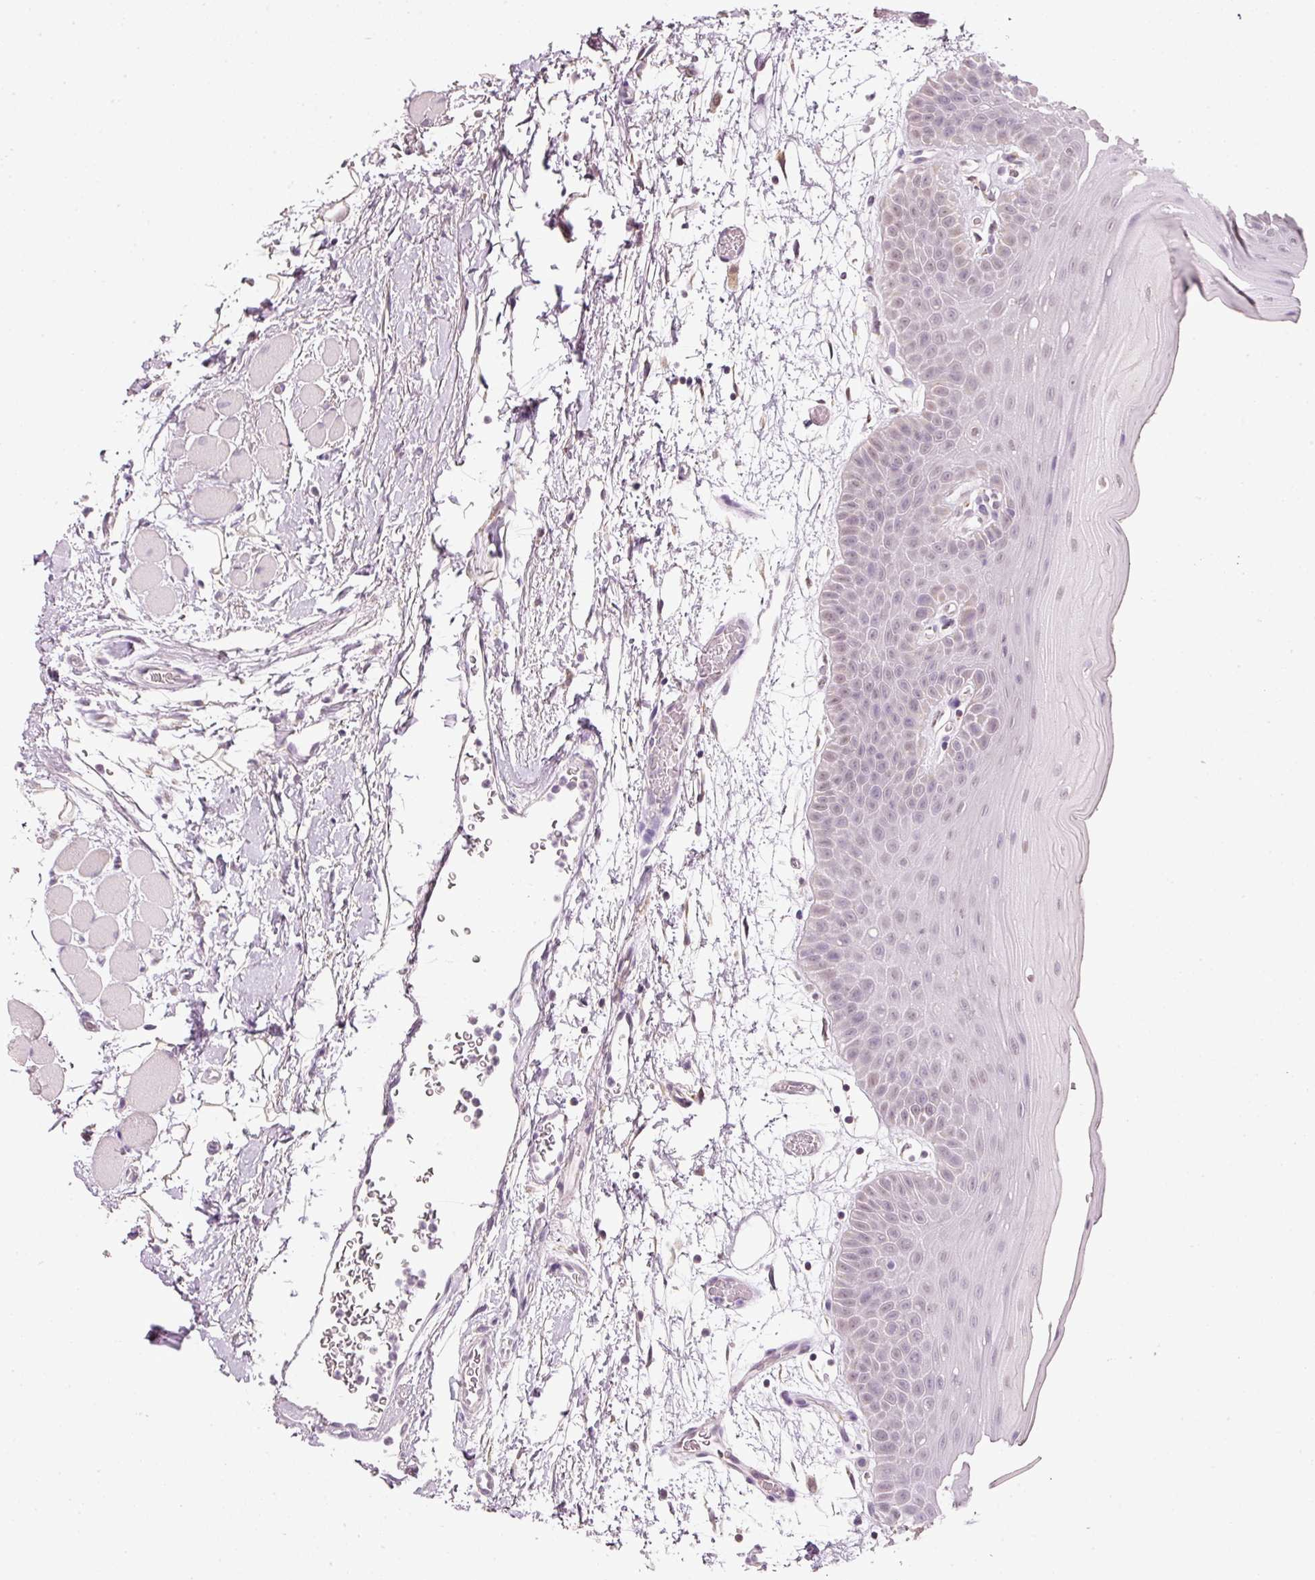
{"staining": {"intensity": "weak", "quantity": "25%-75%", "location": "nuclear"}, "tissue": "oral mucosa", "cell_type": "Squamous epithelial cells", "image_type": "normal", "snomed": [{"axis": "morphology", "description": "Normal tissue, NOS"}, {"axis": "topography", "description": "Oral tissue"}, {"axis": "topography", "description": "Tounge, NOS"}], "caption": "The immunohistochemical stain shows weak nuclear expression in squamous epithelial cells of unremarkable oral mucosa.", "gene": "FSTL3", "patient": {"sex": "female", "age": 59}}